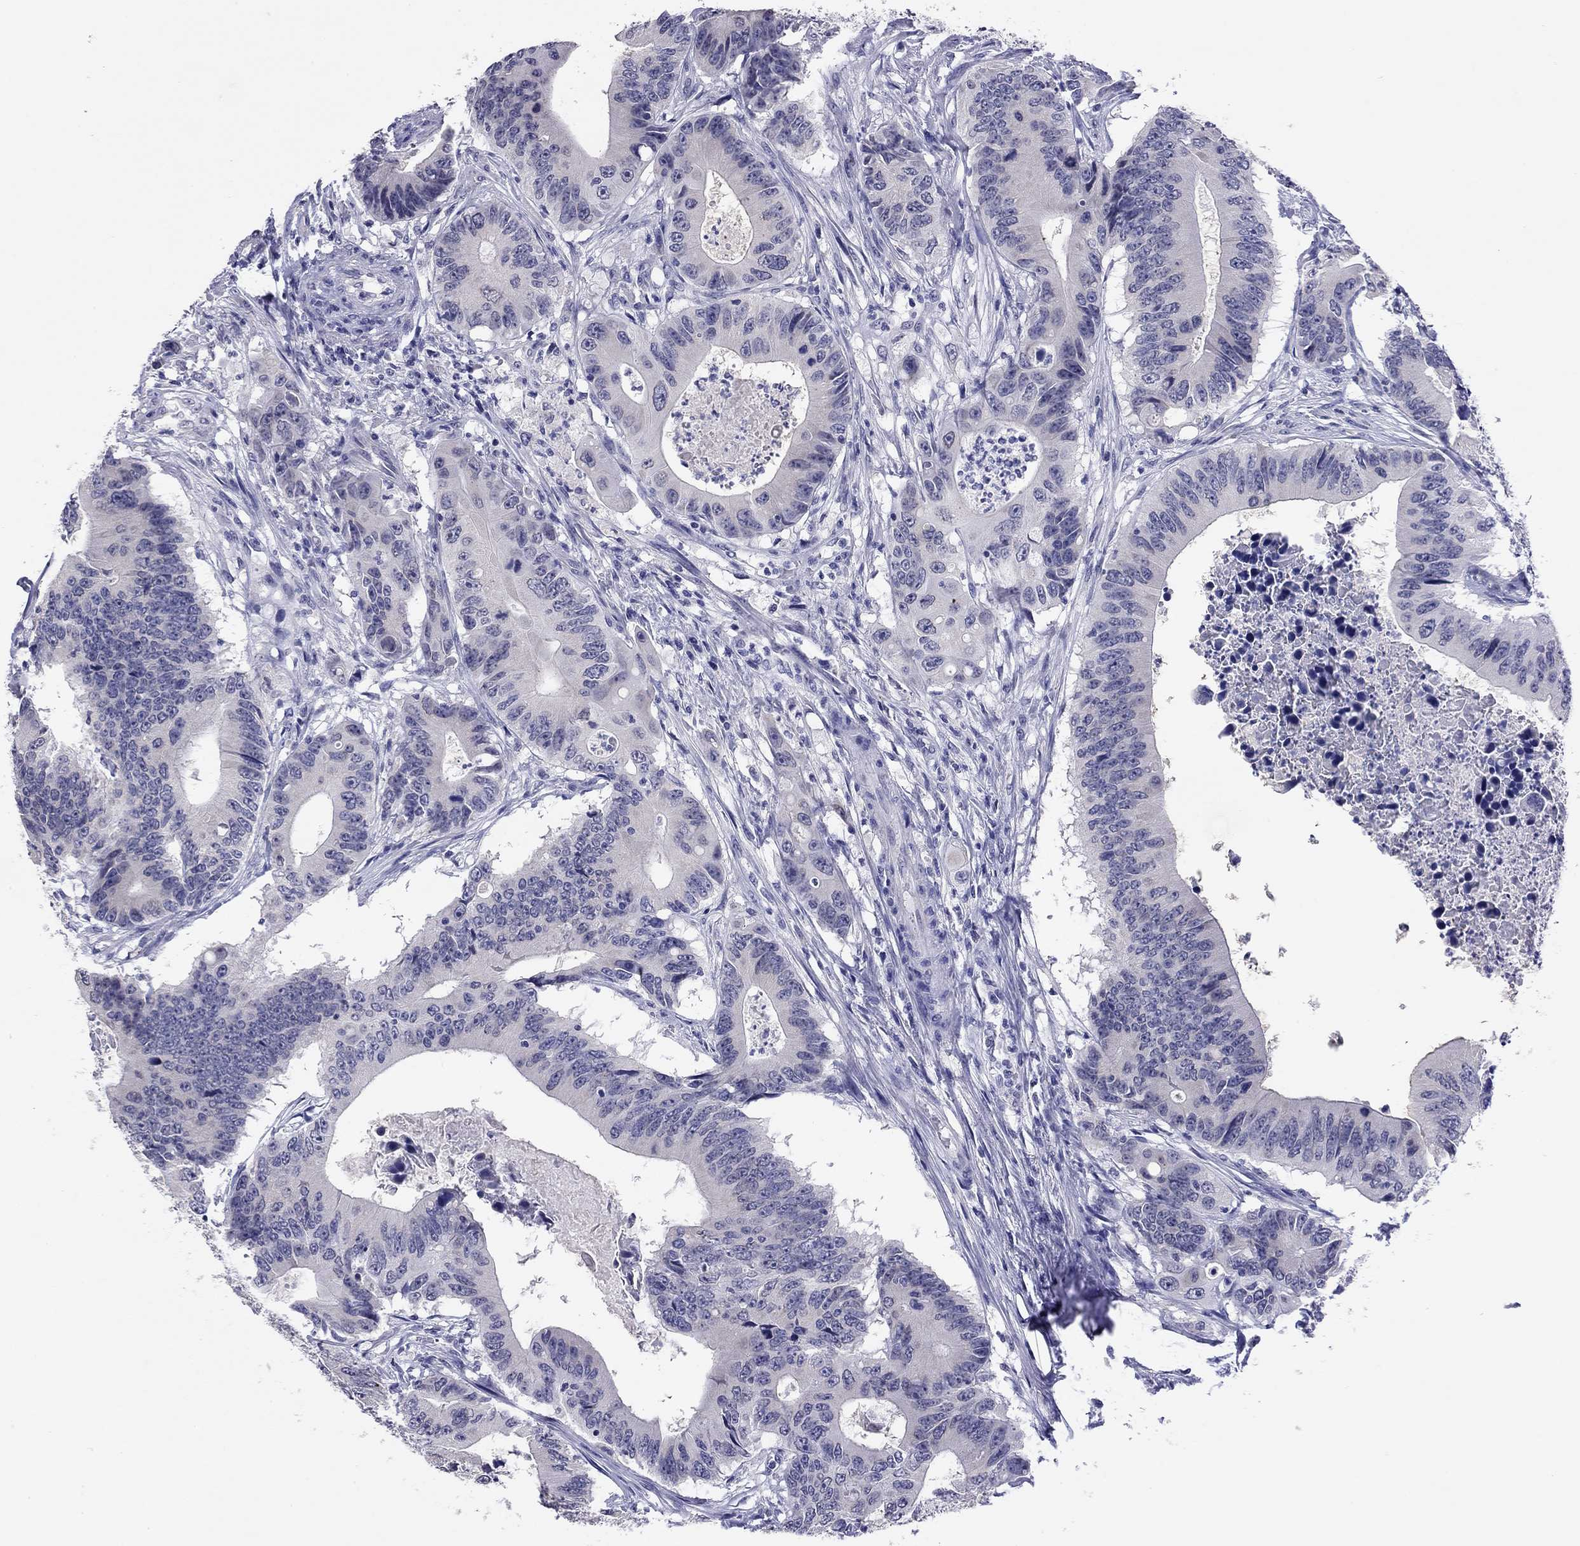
{"staining": {"intensity": "negative", "quantity": "none", "location": "none"}, "tissue": "colorectal cancer", "cell_type": "Tumor cells", "image_type": "cancer", "snomed": [{"axis": "morphology", "description": "Adenocarcinoma, NOS"}, {"axis": "topography", "description": "Colon"}], "caption": "The immunohistochemistry (IHC) image has no significant expression in tumor cells of colorectal adenocarcinoma tissue. (DAB immunohistochemistry with hematoxylin counter stain).", "gene": "ARMC12", "patient": {"sex": "female", "age": 90}}